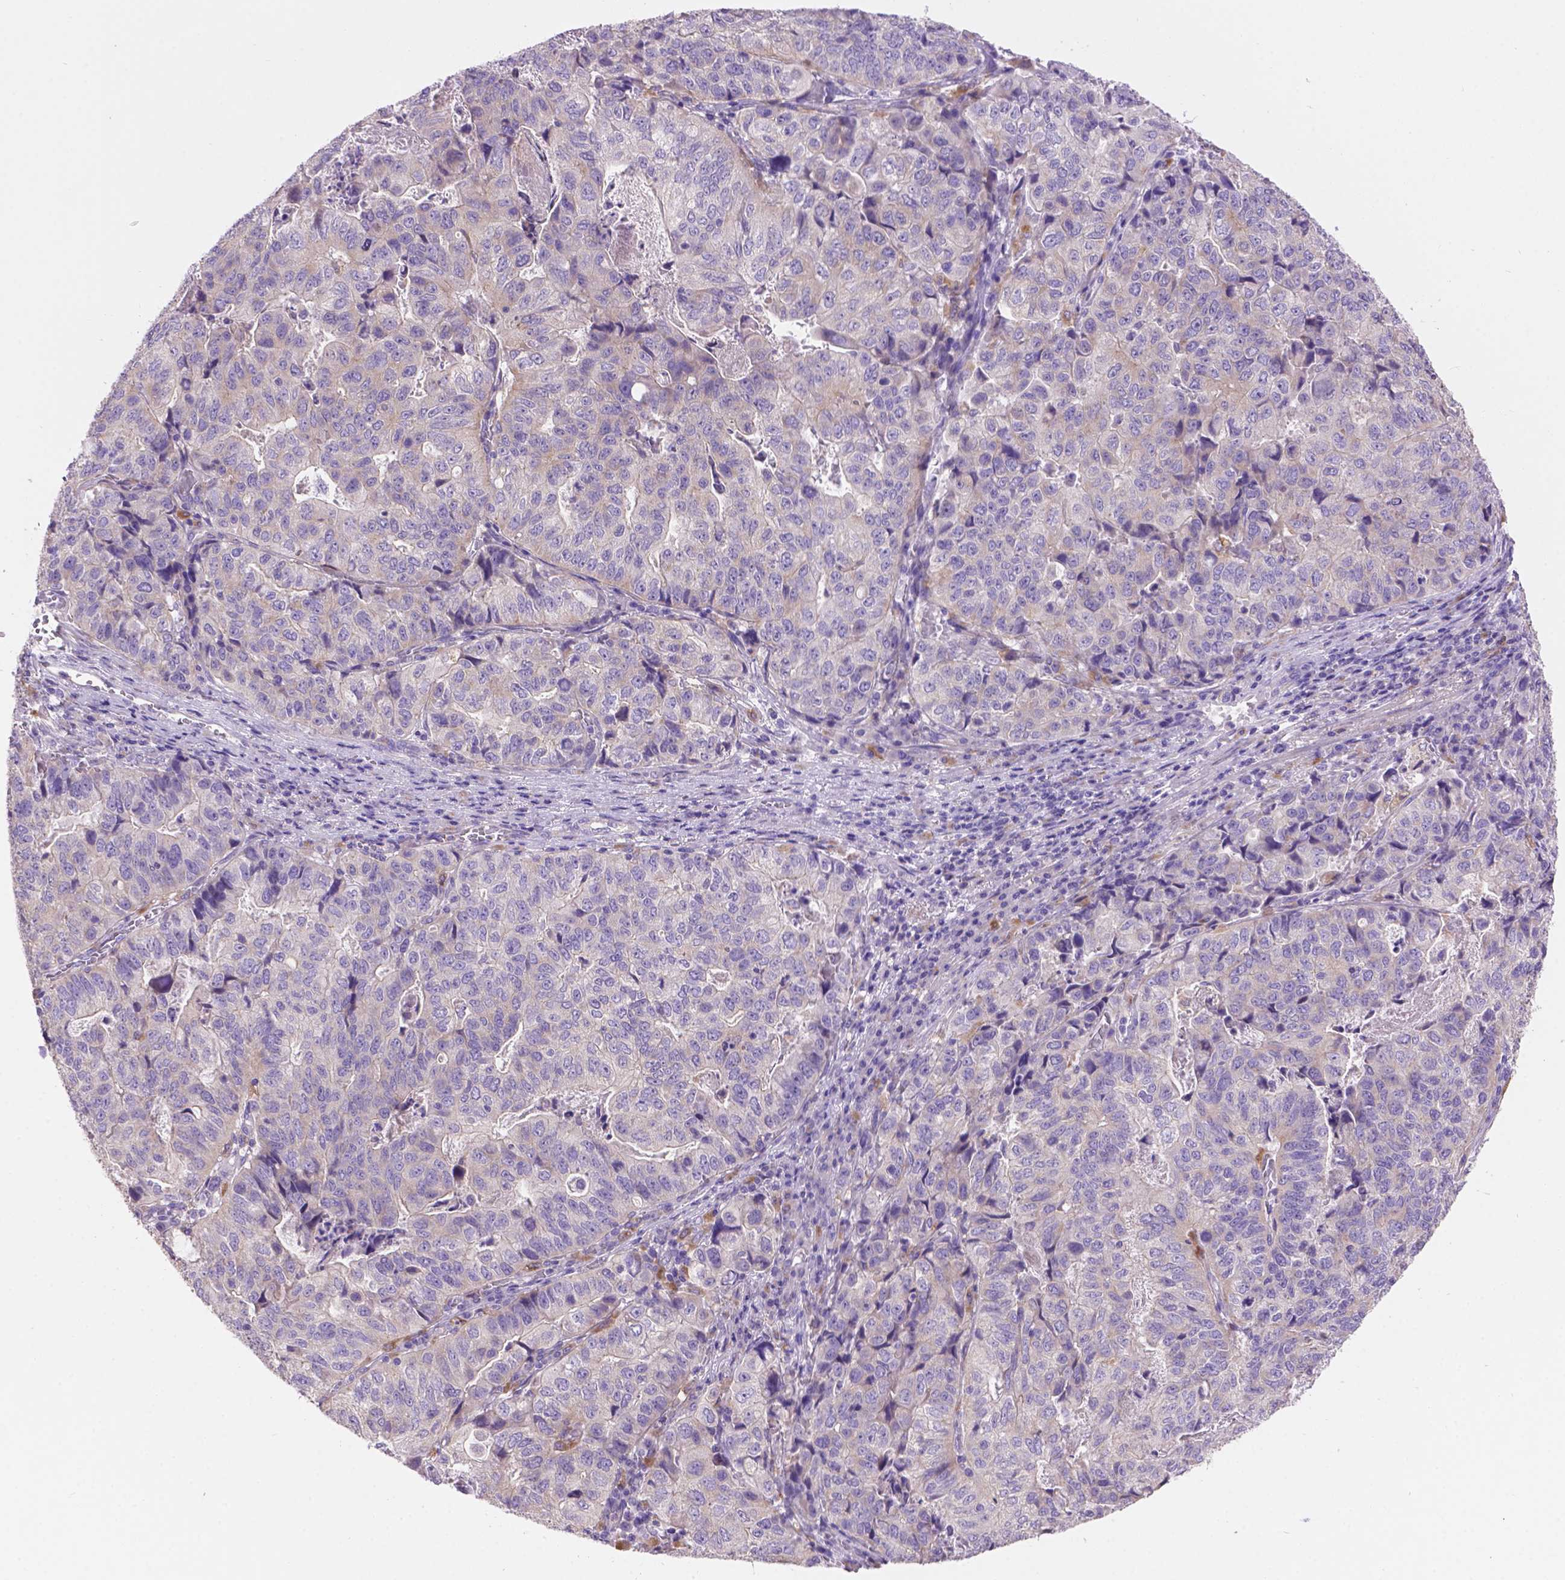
{"staining": {"intensity": "negative", "quantity": "none", "location": "none"}, "tissue": "stomach cancer", "cell_type": "Tumor cells", "image_type": "cancer", "snomed": [{"axis": "morphology", "description": "Adenocarcinoma, NOS"}, {"axis": "topography", "description": "Stomach, upper"}], "caption": "Protein analysis of adenocarcinoma (stomach) exhibits no significant positivity in tumor cells. (DAB (3,3'-diaminobenzidine) immunohistochemistry (IHC), high magnification).", "gene": "CDH7", "patient": {"sex": "female", "age": 67}}